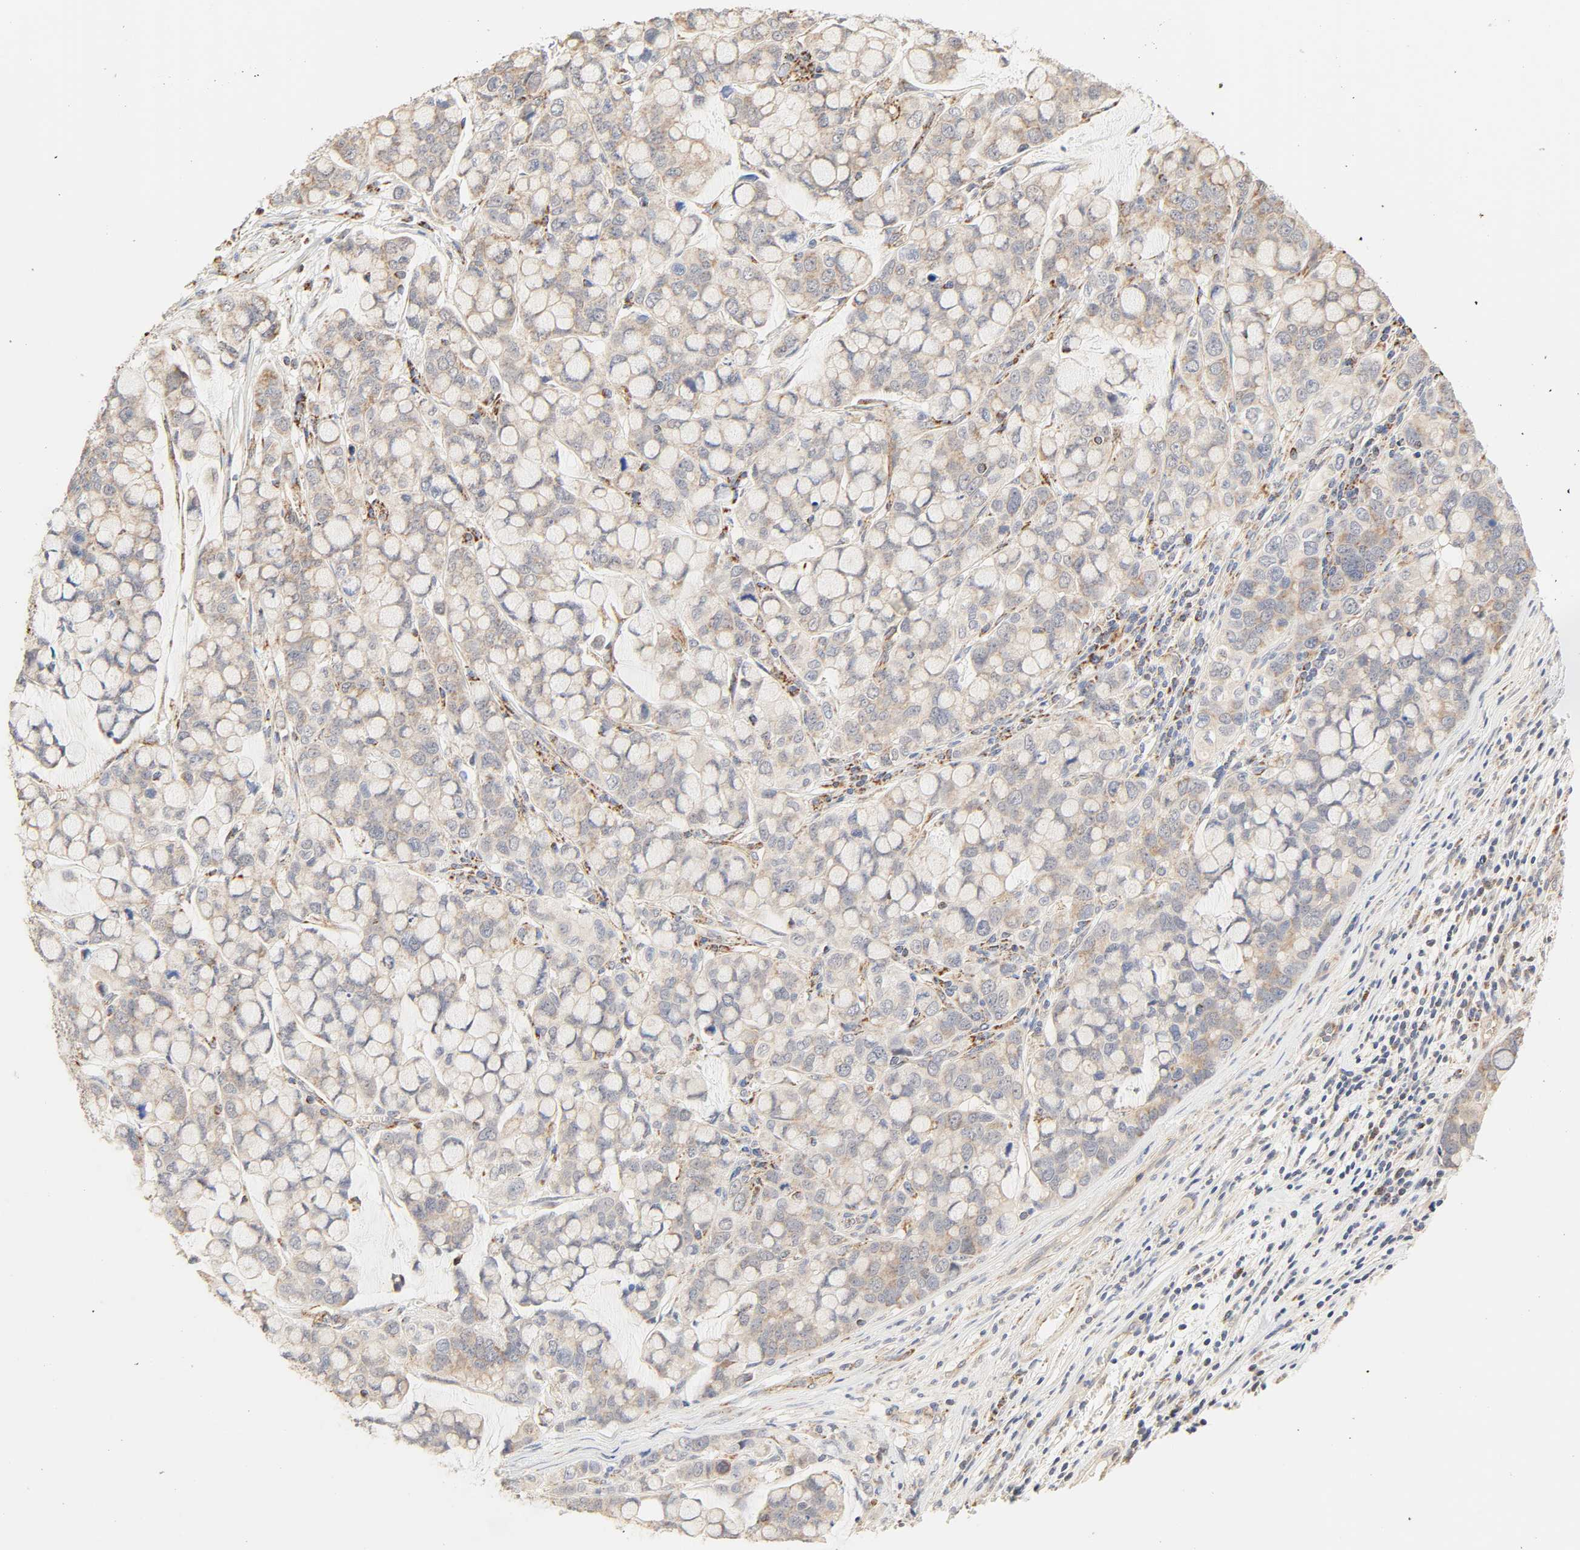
{"staining": {"intensity": "weak", "quantity": ">75%", "location": "cytoplasmic/membranous"}, "tissue": "stomach cancer", "cell_type": "Tumor cells", "image_type": "cancer", "snomed": [{"axis": "morphology", "description": "Adenocarcinoma, NOS"}, {"axis": "topography", "description": "Stomach, lower"}], "caption": "Protein analysis of adenocarcinoma (stomach) tissue demonstrates weak cytoplasmic/membranous staining in approximately >75% of tumor cells.", "gene": "ZMAT5", "patient": {"sex": "male", "age": 84}}